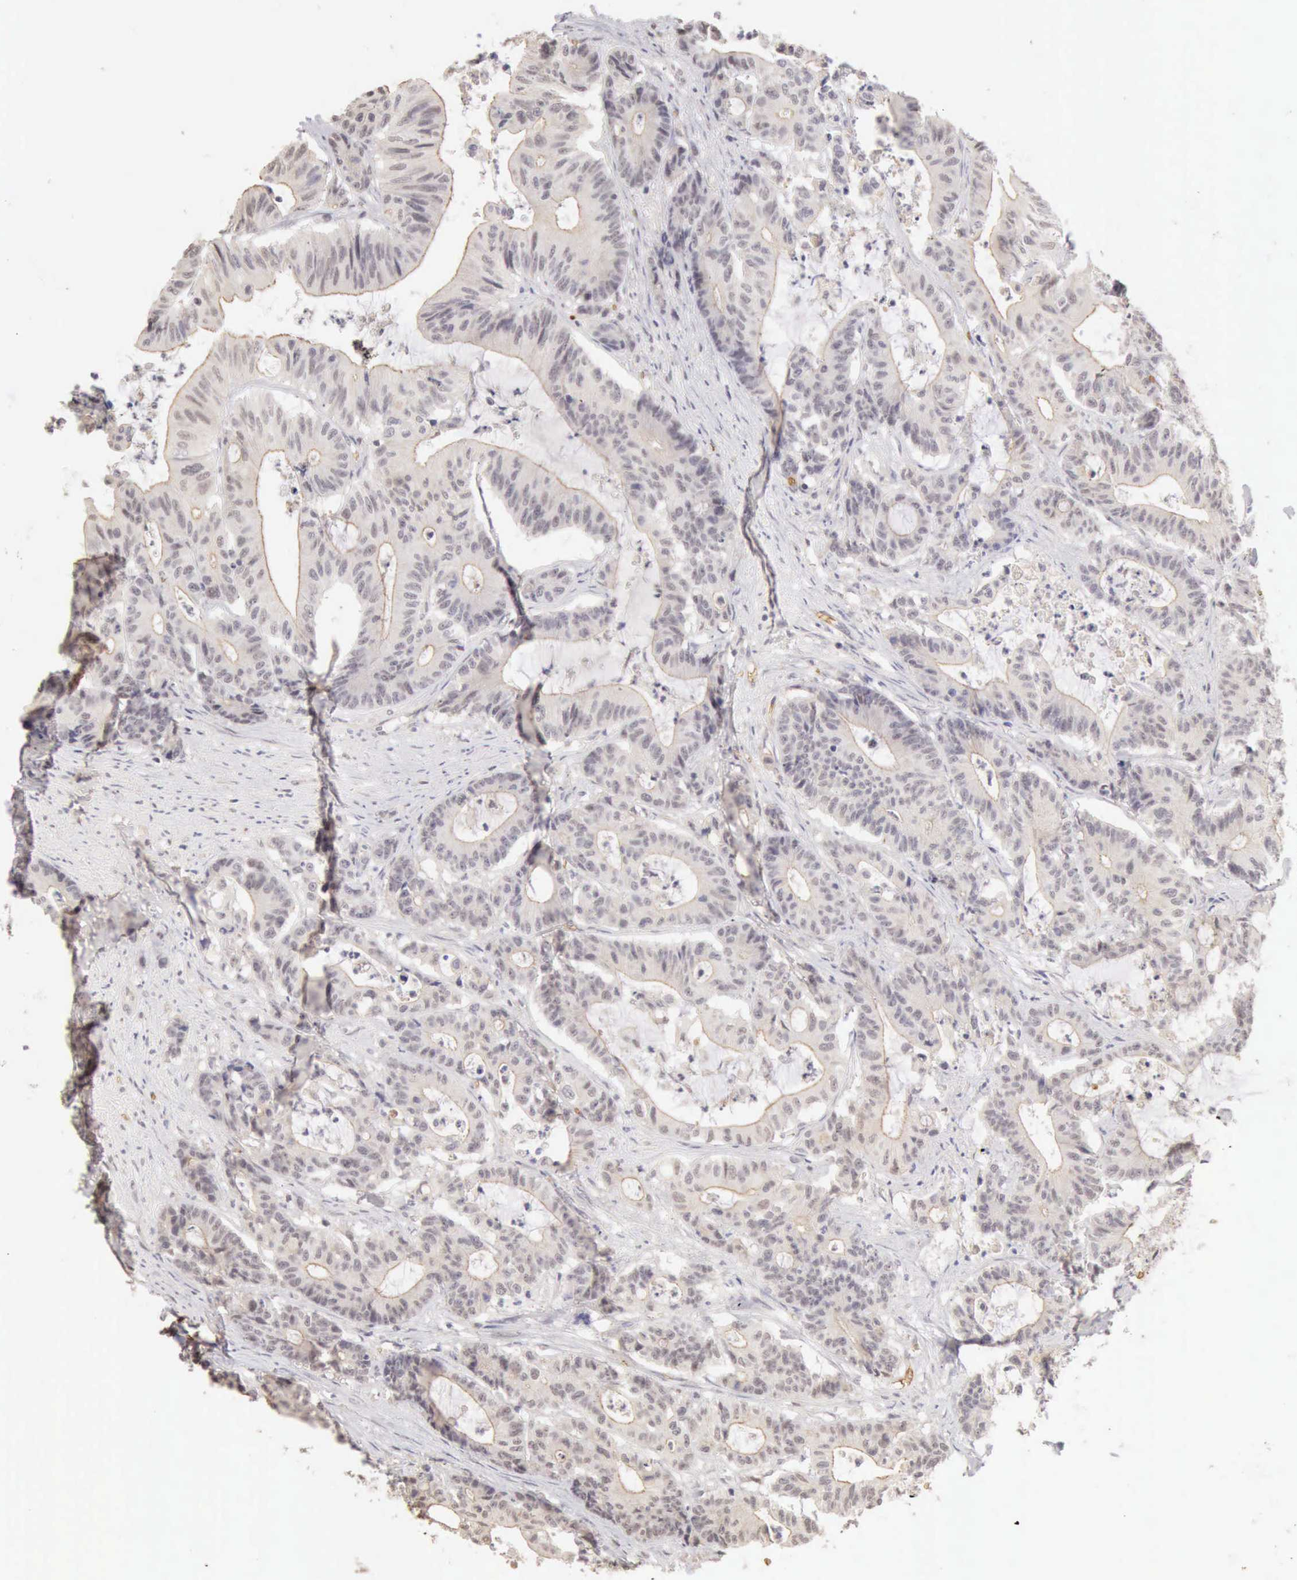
{"staining": {"intensity": "weak", "quantity": ">75%", "location": "cytoplasmic/membranous"}, "tissue": "colorectal cancer", "cell_type": "Tumor cells", "image_type": "cancer", "snomed": [{"axis": "morphology", "description": "Adenocarcinoma, NOS"}, {"axis": "topography", "description": "Colon"}], "caption": "A high-resolution micrograph shows immunohistochemistry (IHC) staining of colorectal cancer, which shows weak cytoplasmic/membranous expression in approximately >75% of tumor cells.", "gene": "CFI", "patient": {"sex": "female", "age": 84}}